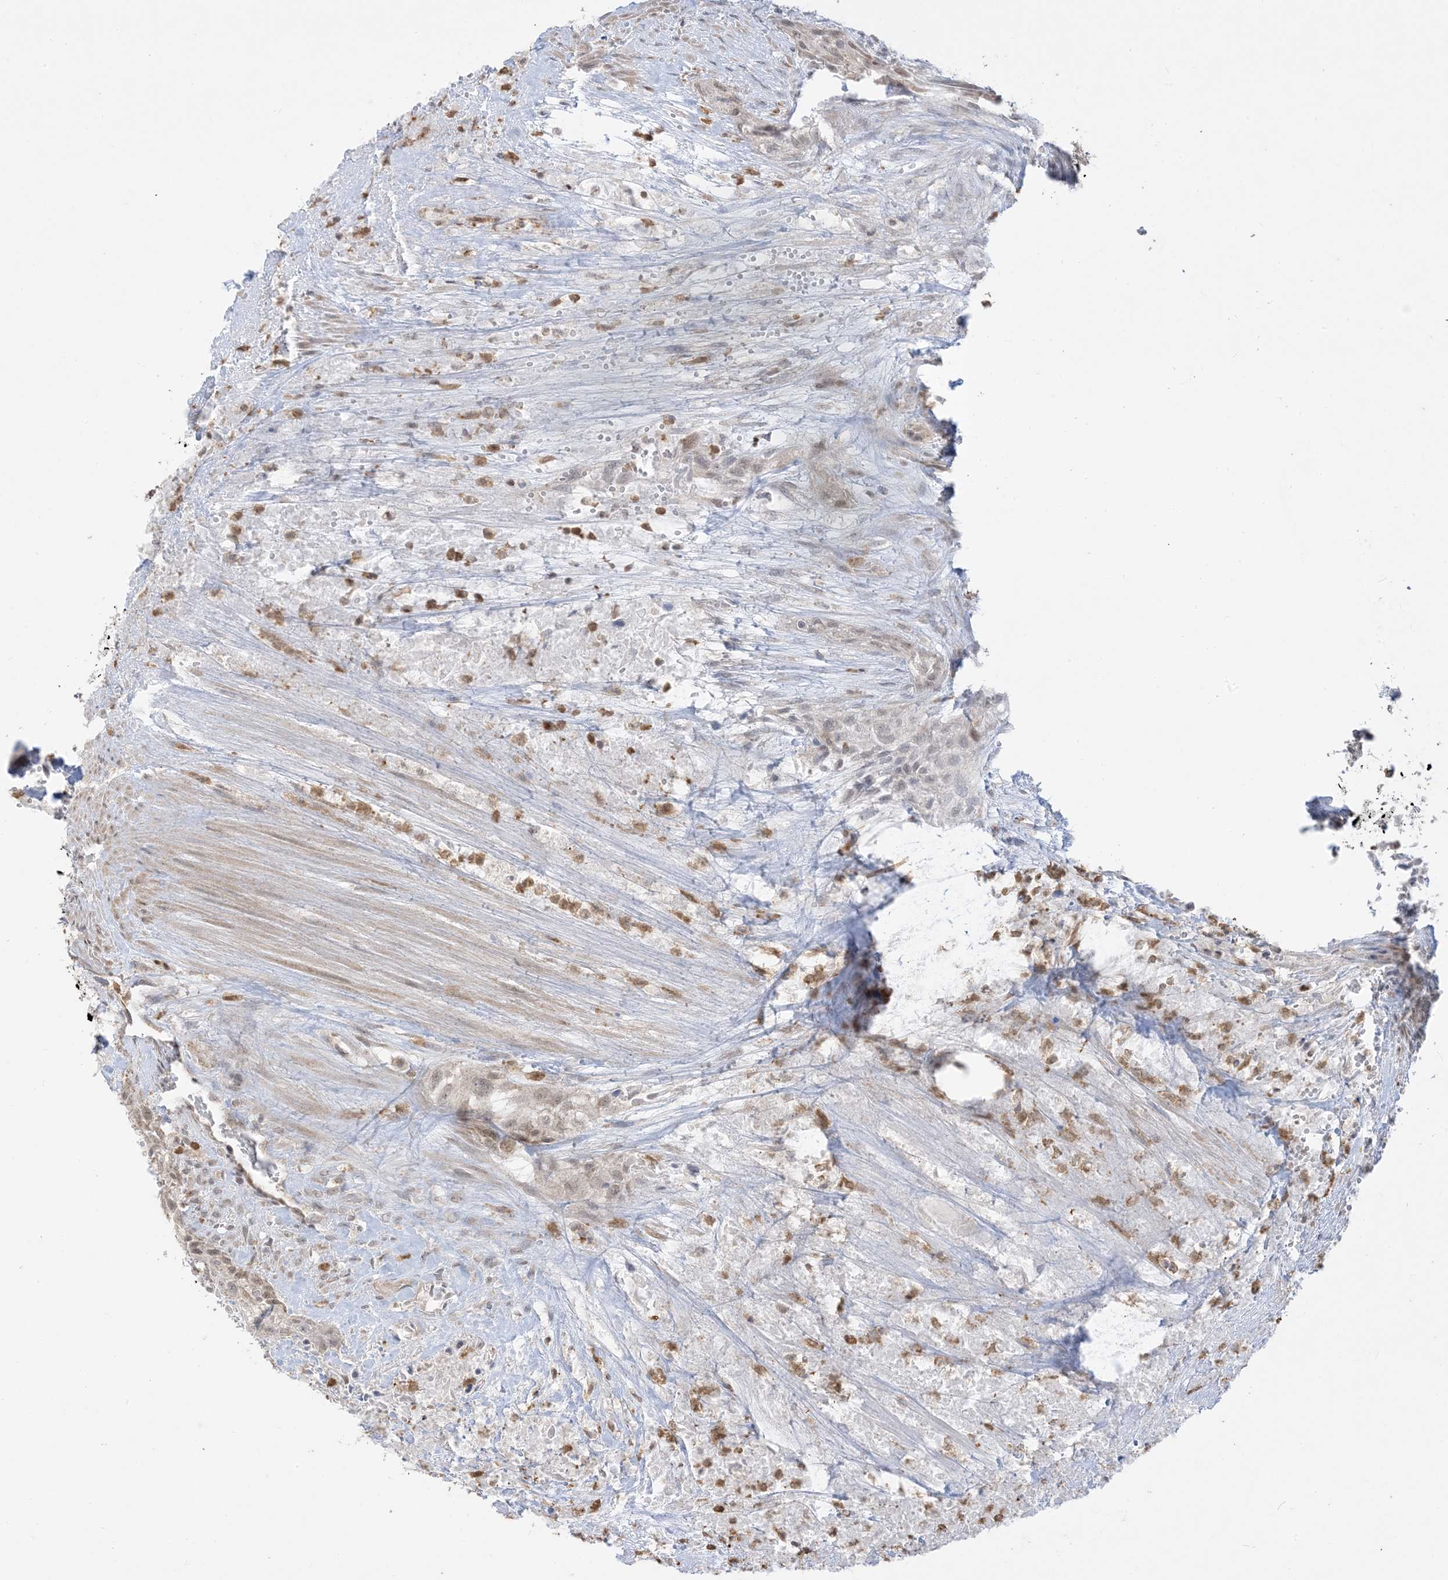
{"staining": {"intensity": "negative", "quantity": "none", "location": "none"}, "tissue": "urothelial cancer", "cell_type": "Tumor cells", "image_type": "cancer", "snomed": [{"axis": "morphology", "description": "Urothelial carcinoma, High grade"}, {"axis": "topography", "description": "Urinary bladder"}], "caption": "DAB immunohistochemical staining of human urothelial cancer shows no significant staining in tumor cells.", "gene": "KANSL3", "patient": {"sex": "male", "age": 35}}